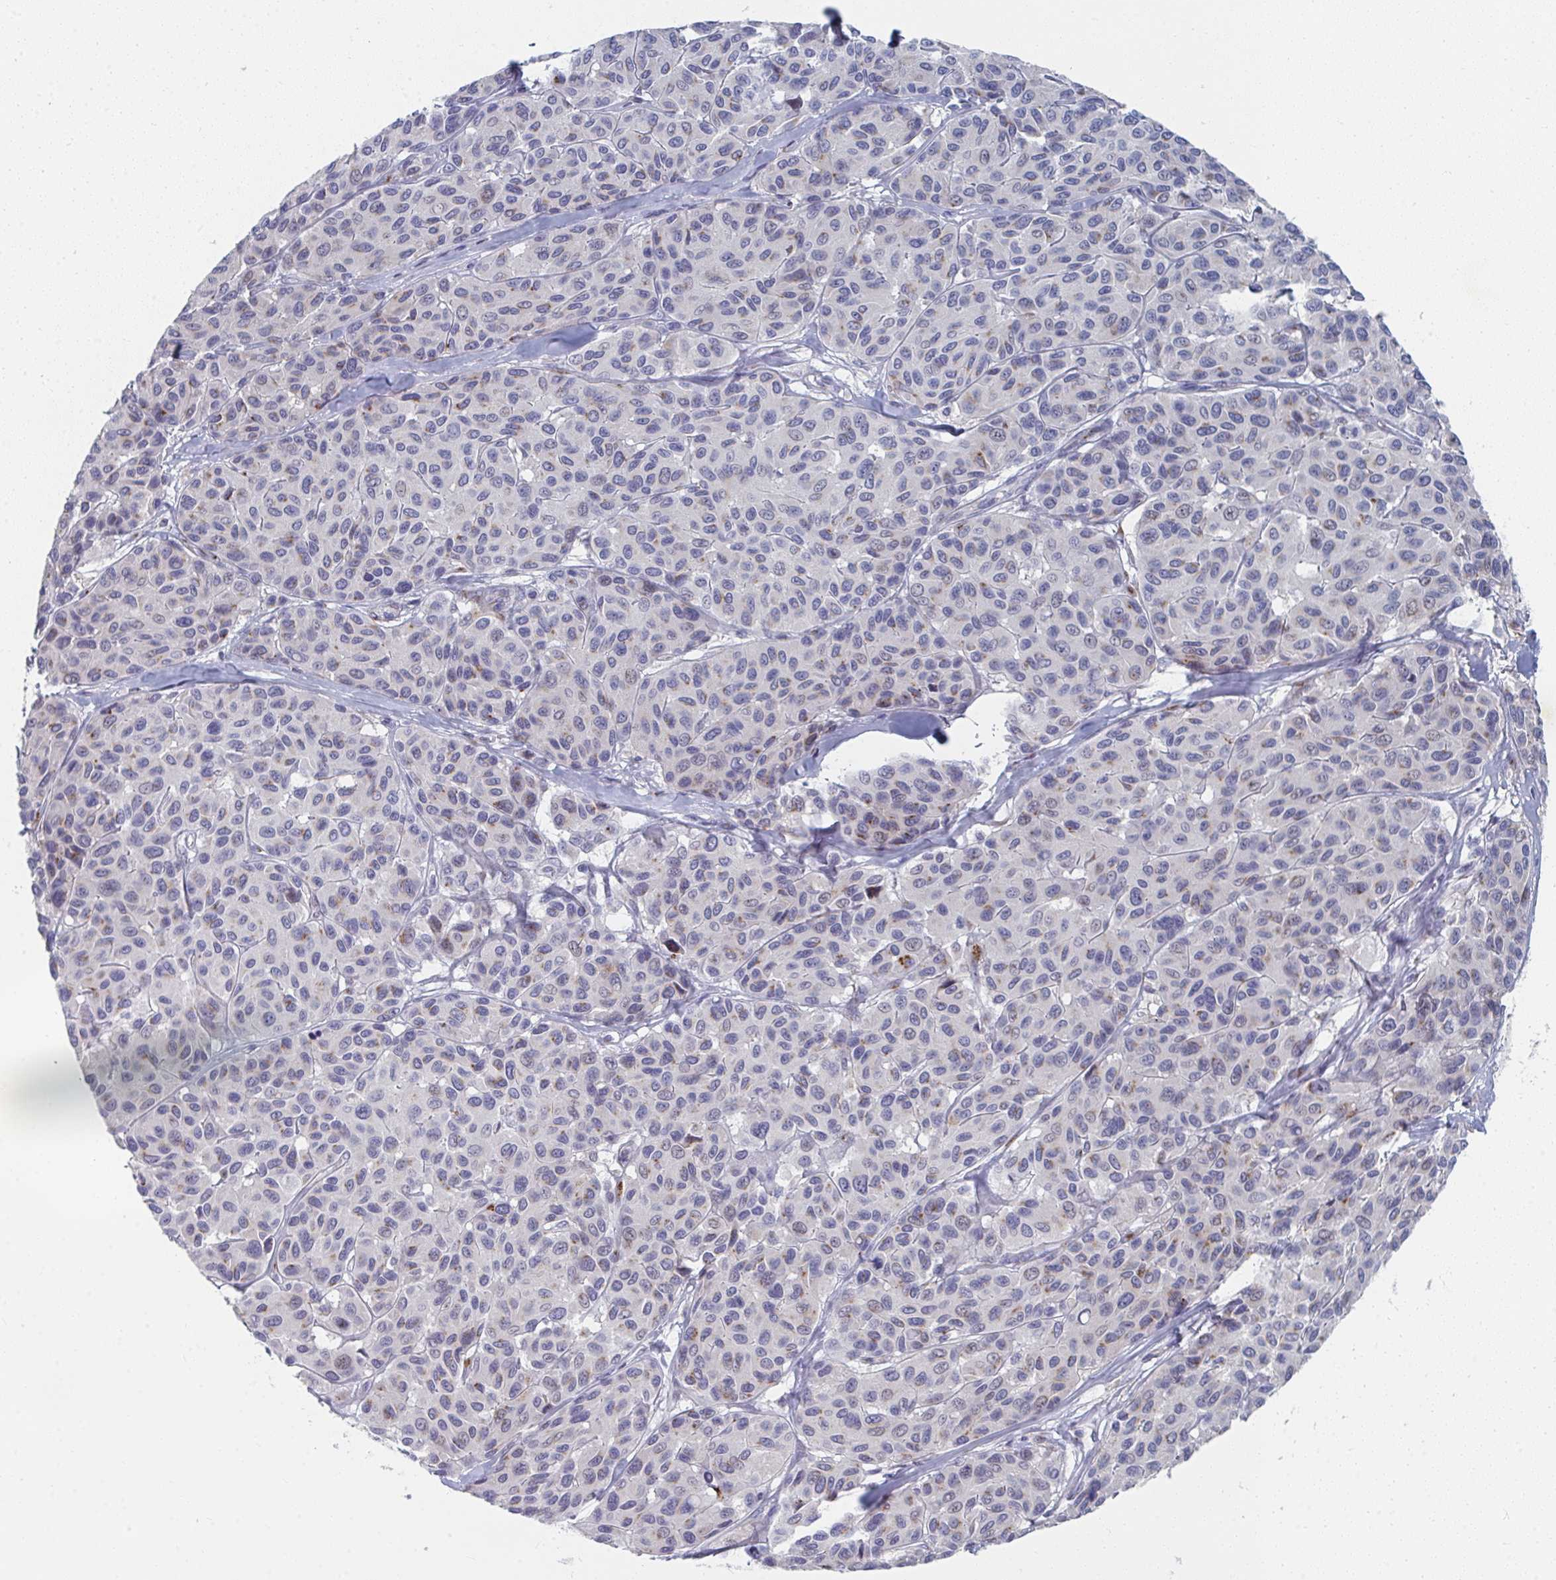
{"staining": {"intensity": "moderate", "quantity": "<25%", "location": "cytoplasmic/membranous"}, "tissue": "melanoma", "cell_type": "Tumor cells", "image_type": "cancer", "snomed": [{"axis": "morphology", "description": "Malignant melanoma, NOS"}, {"axis": "topography", "description": "Skin"}], "caption": "Protein expression analysis of malignant melanoma shows moderate cytoplasmic/membranous staining in about <25% of tumor cells.", "gene": "PSMG1", "patient": {"sex": "female", "age": 66}}